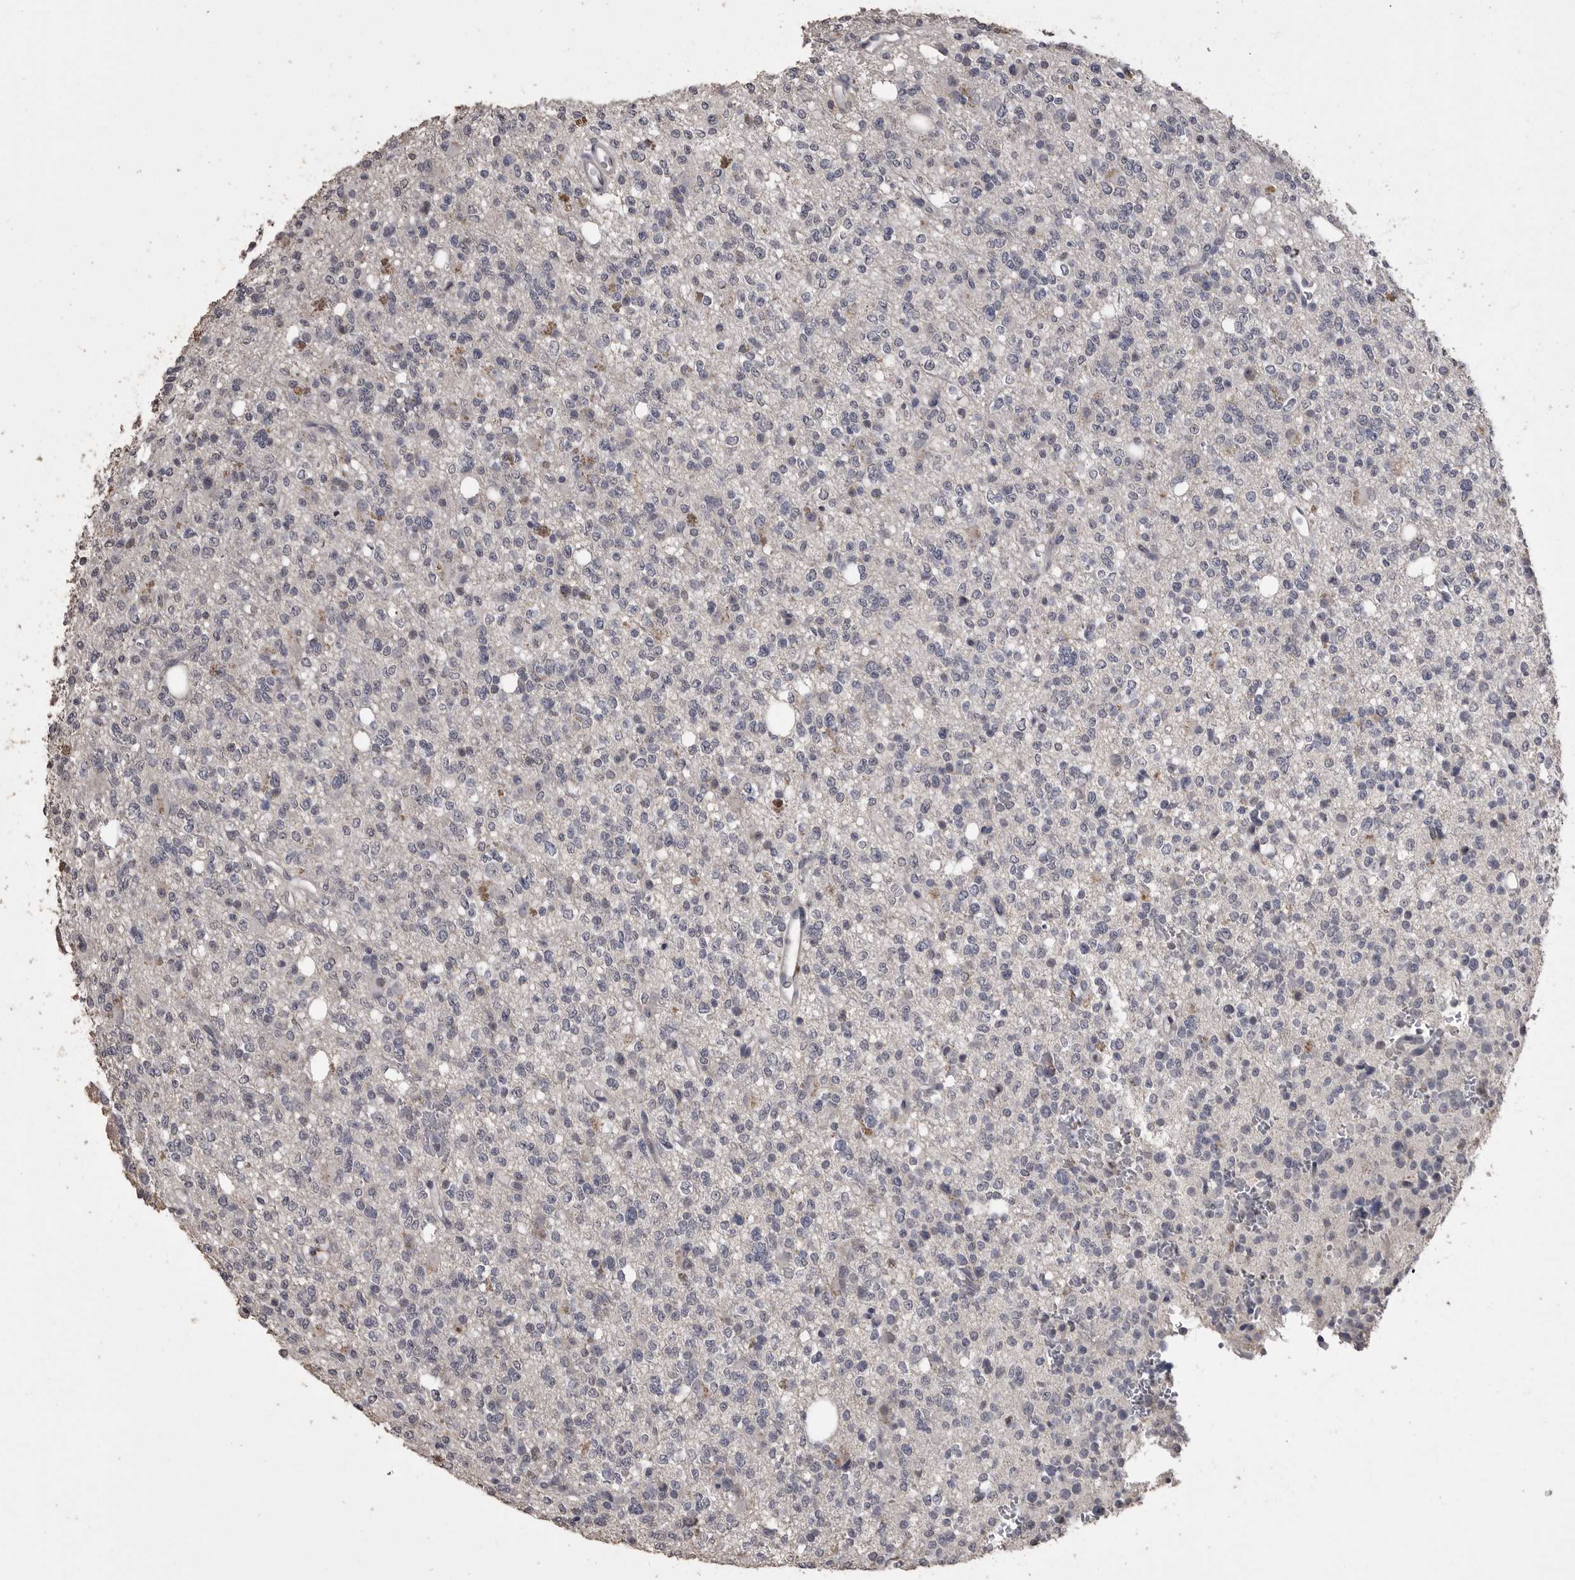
{"staining": {"intensity": "negative", "quantity": "none", "location": "none"}, "tissue": "glioma", "cell_type": "Tumor cells", "image_type": "cancer", "snomed": [{"axis": "morphology", "description": "Glioma, malignant, High grade"}, {"axis": "topography", "description": "Brain"}], "caption": "Glioma stained for a protein using immunohistochemistry (IHC) exhibits no expression tumor cells.", "gene": "MMP7", "patient": {"sex": "female", "age": 62}}